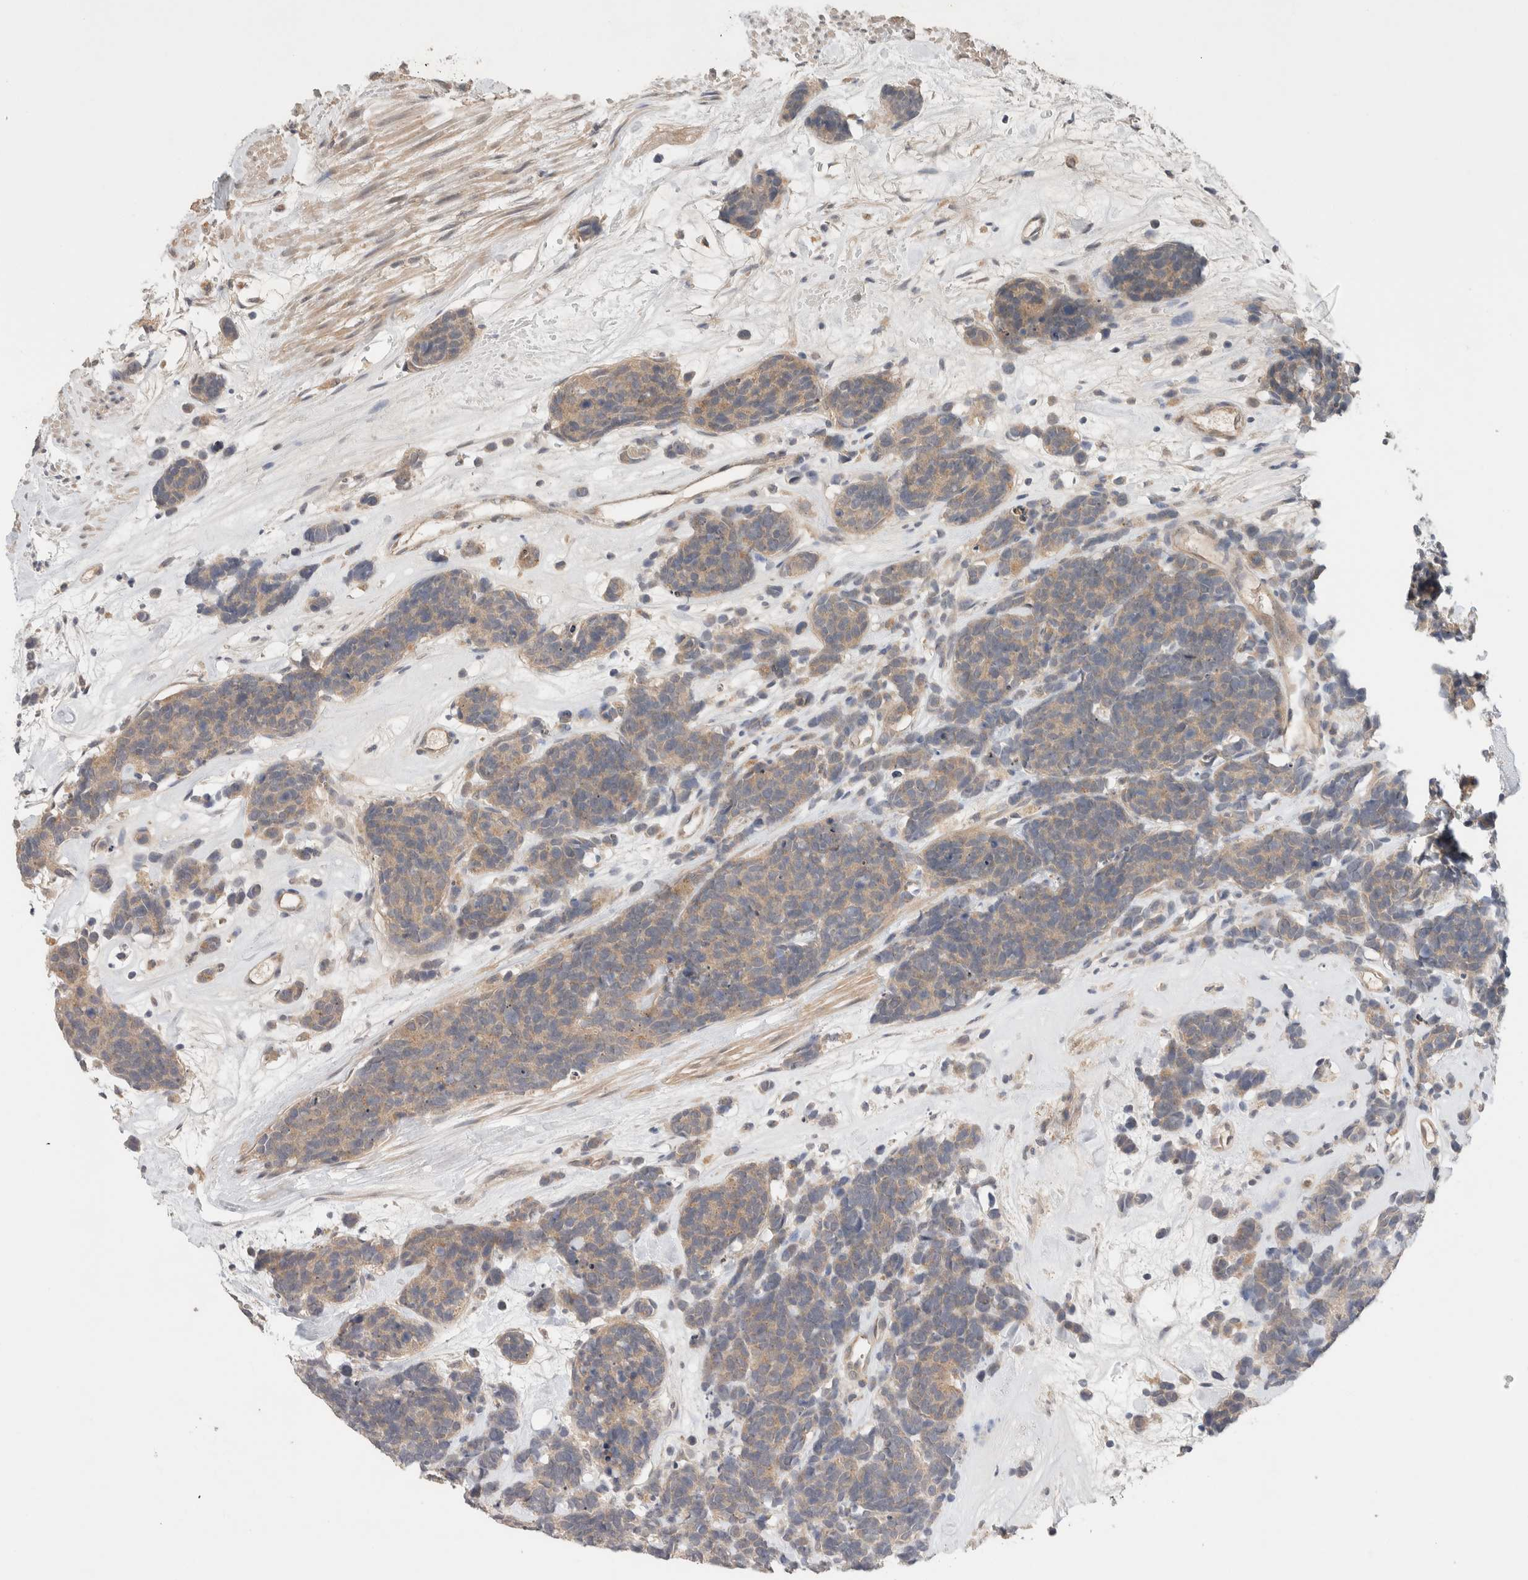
{"staining": {"intensity": "weak", "quantity": ">75%", "location": "cytoplasmic/membranous"}, "tissue": "carcinoid", "cell_type": "Tumor cells", "image_type": "cancer", "snomed": [{"axis": "morphology", "description": "Carcinoma, NOS"}, {"axis": "morphology", "description": "Carcinoid, malignant, NOS"}, {"axis": "topography", "description": "Urinary bladder"}], "caption": "Immunohistochemical staining of malignant carcinoid reveals low levels of weak cytoplasmic/membranous staining in approximately >75% of tumor cells. Nuclei are stained in blue.", "gene": "SGK1", "patient": {"sex": "male", "age": 57}}